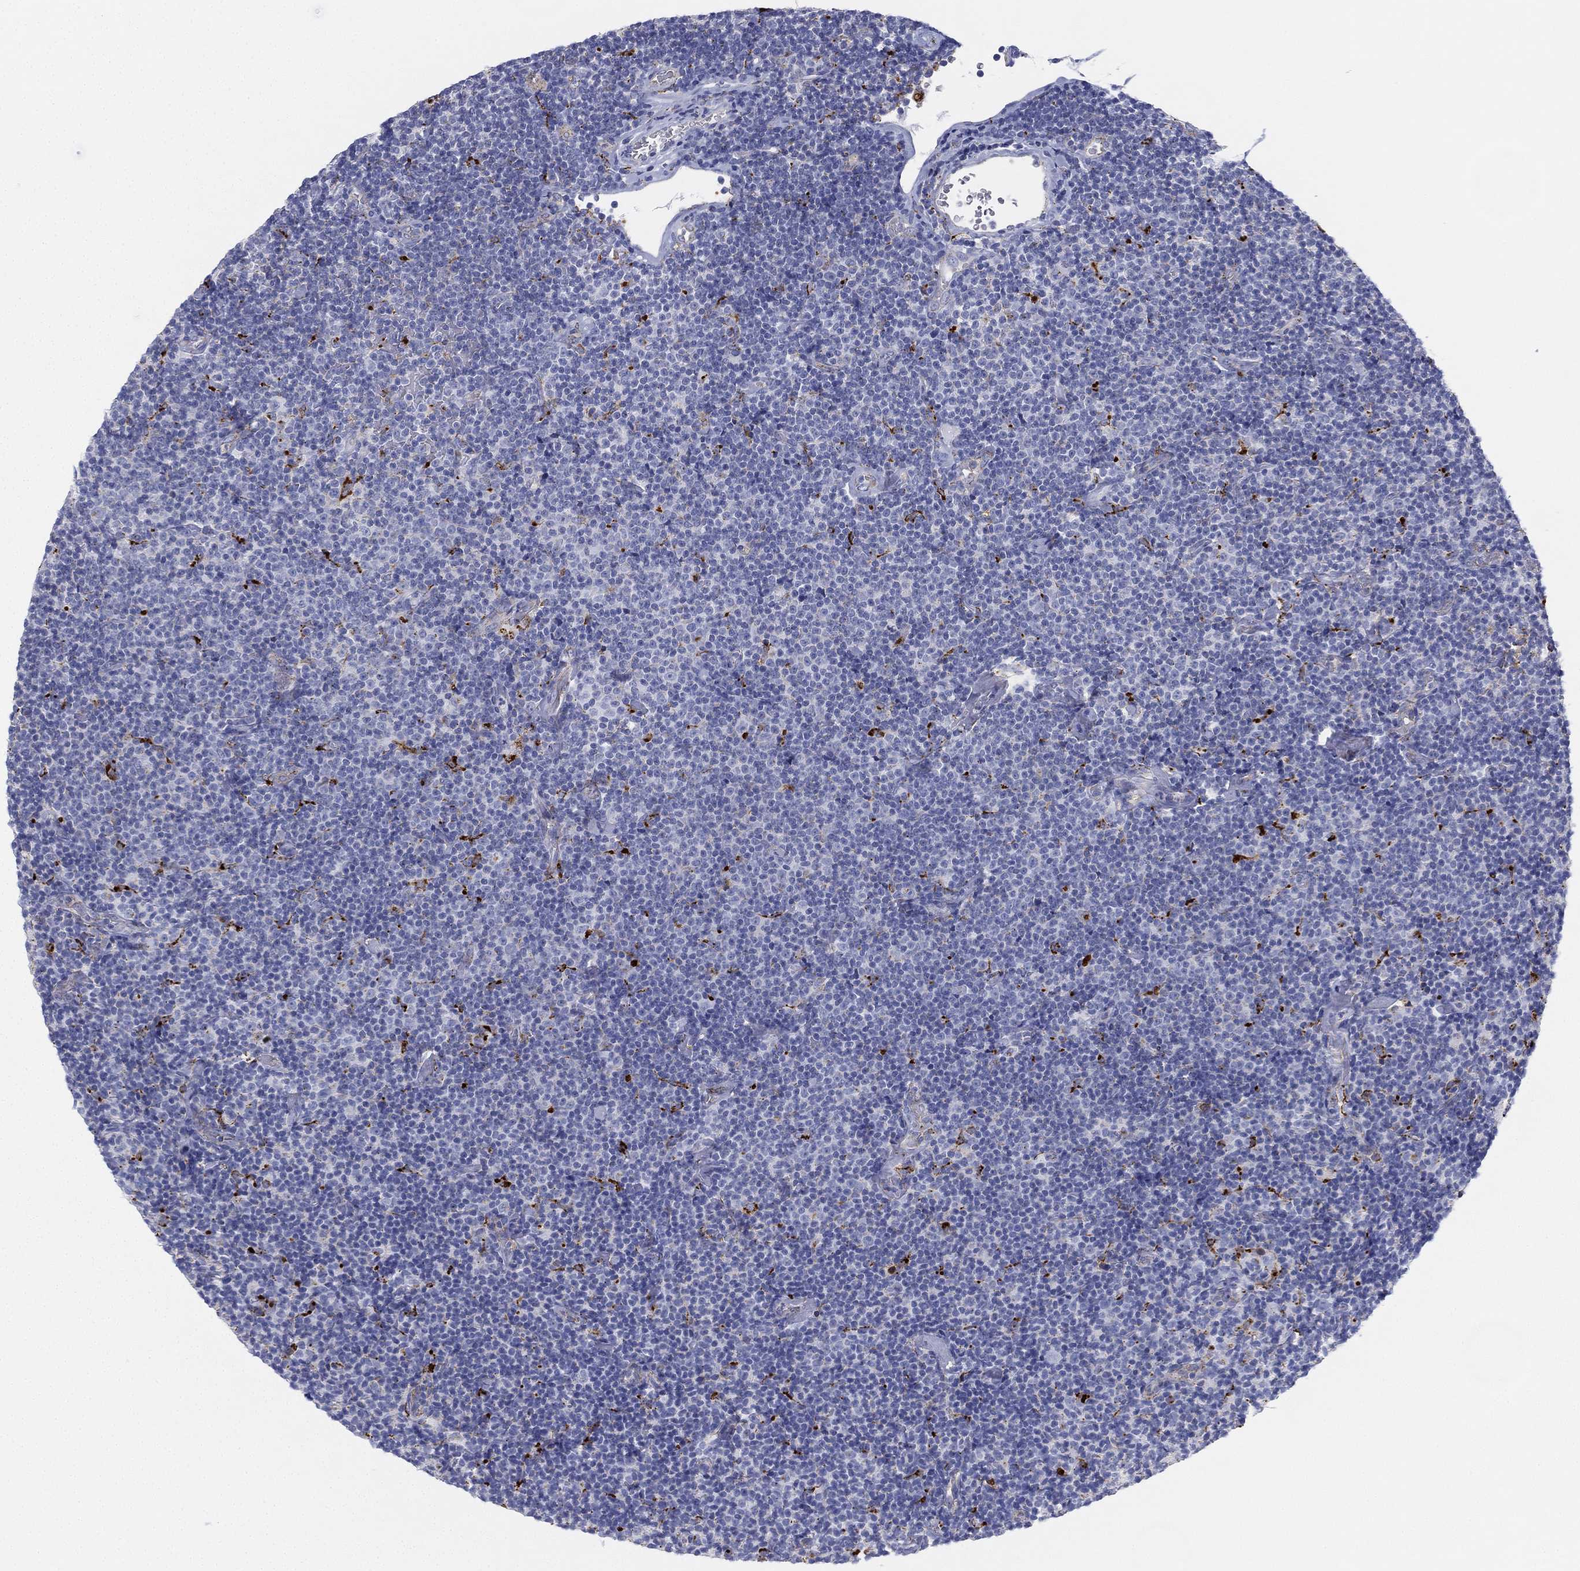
{"staining": {"intensity": "negative", "quantity": "none", "location": "none"}, "tissue": "lymphoma", "cell_type": "Tumor cells", "image_type": "cancer", "snomed": [{"axis": "morphology", "description": "Malignant lymphoma, non-Hodgkin's type, Low grade"}, {"axis": "topography", "description": "Lymph node"}], "caption": "This is an immunohistochemistry image of low-grade malignant lymphoma, non-Hodgkin's type. There is no expression in tumor cells.", "gene": "NPC2", "patient": {"sex": "male", "age": 81}}